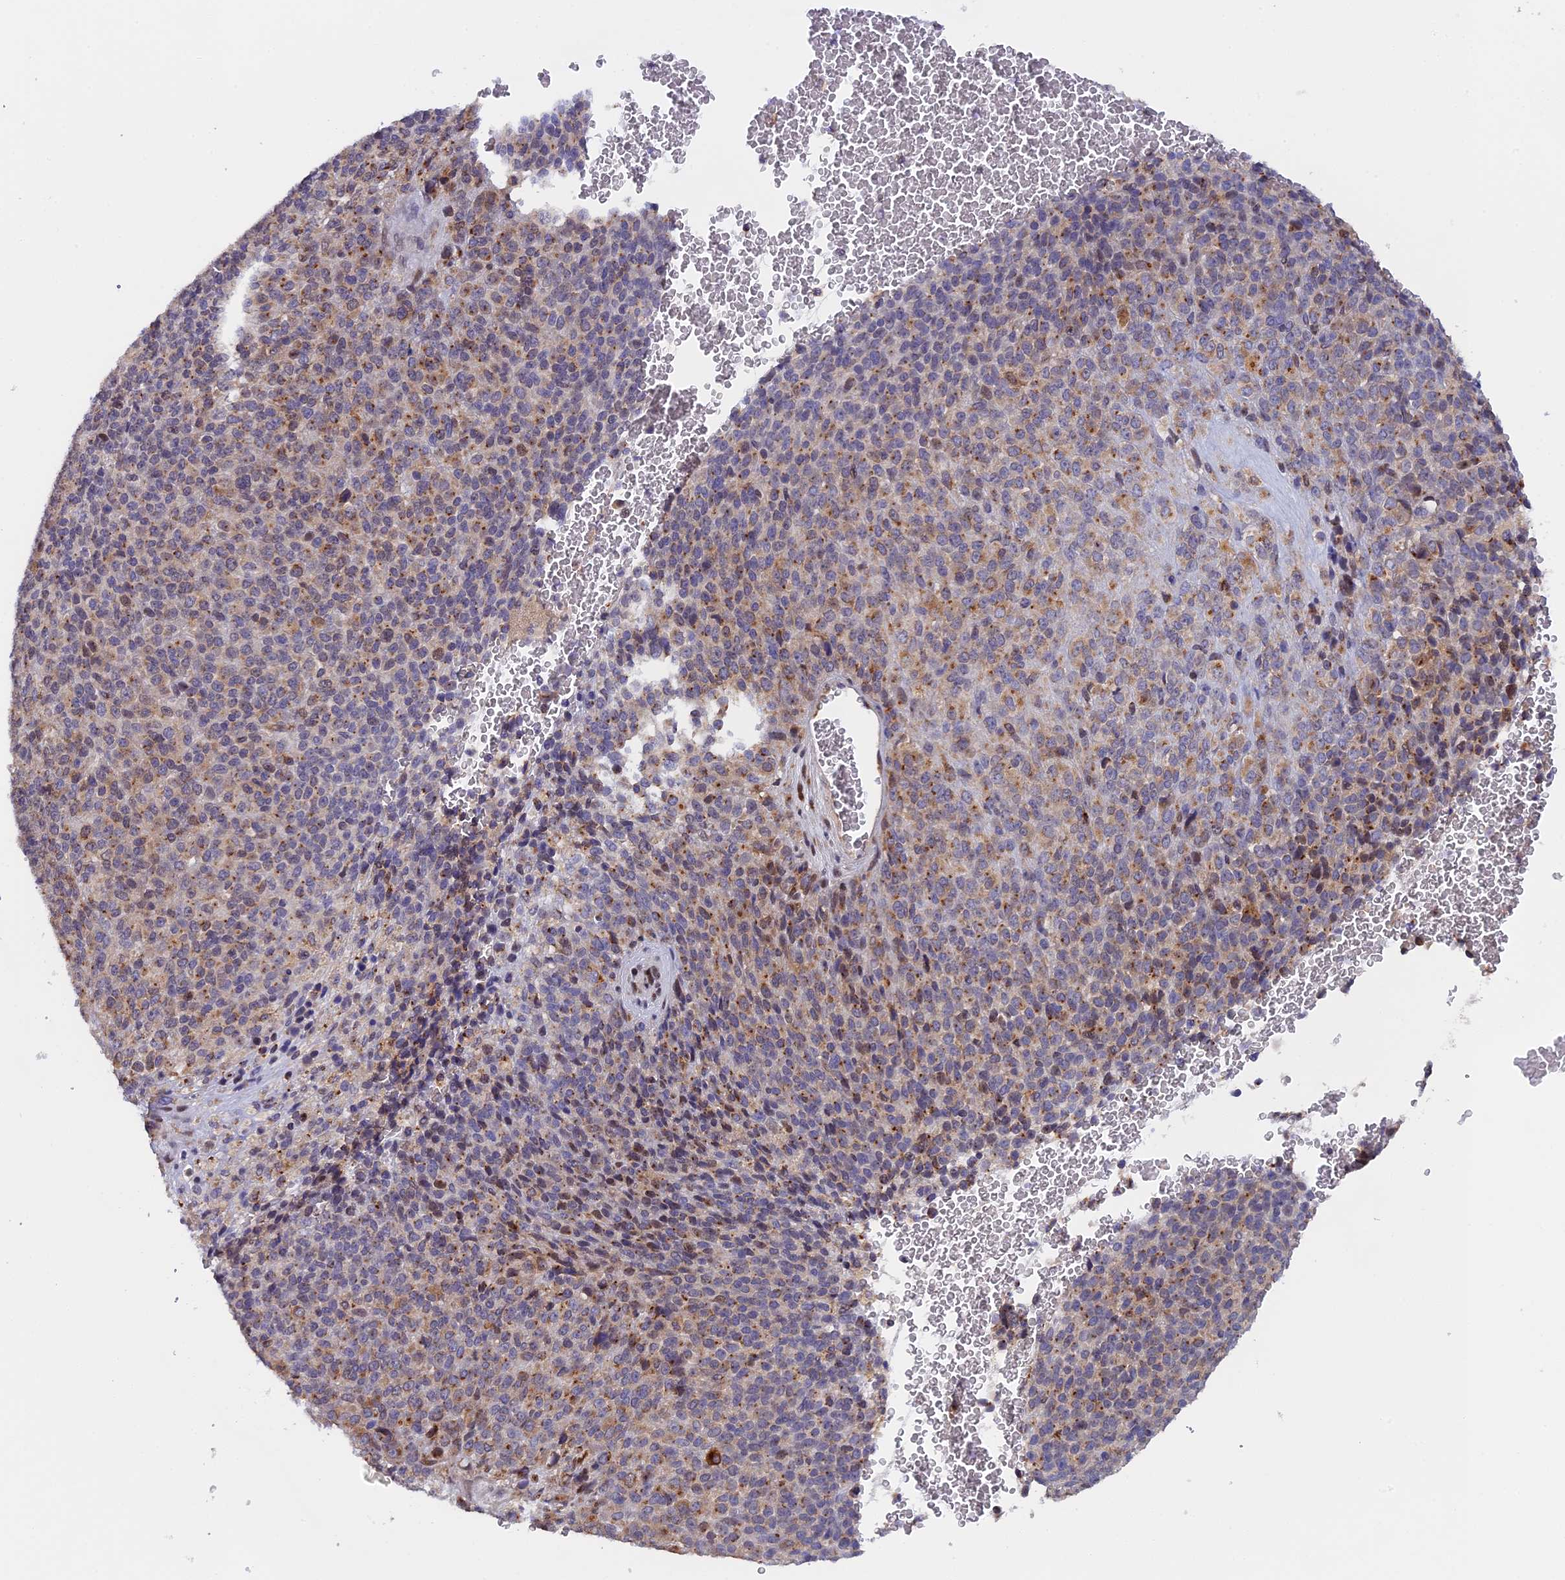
{"staining": {"intensity": "moderate", "quantity": "25%-75%", "location": "cytoplasmic/membranous"}, "tissue": "melanoma", "cell_type": "Tumor cells", "image_type": "cancer", "snomed": [{"axis": "morphology", "description": "Malignant melanoma, Metastatic site"}, {"axis": "topography", "description": "Brain"}], "caption": "This histopathology image displays IHC staining of malignant melanoma (metastatic site), with medium moderate cytoplasmic/membranous expression in approximately 25%-75% of tumor cells.", "gene": "SNX17", "patient": {"sex": "female", "age": 56}}